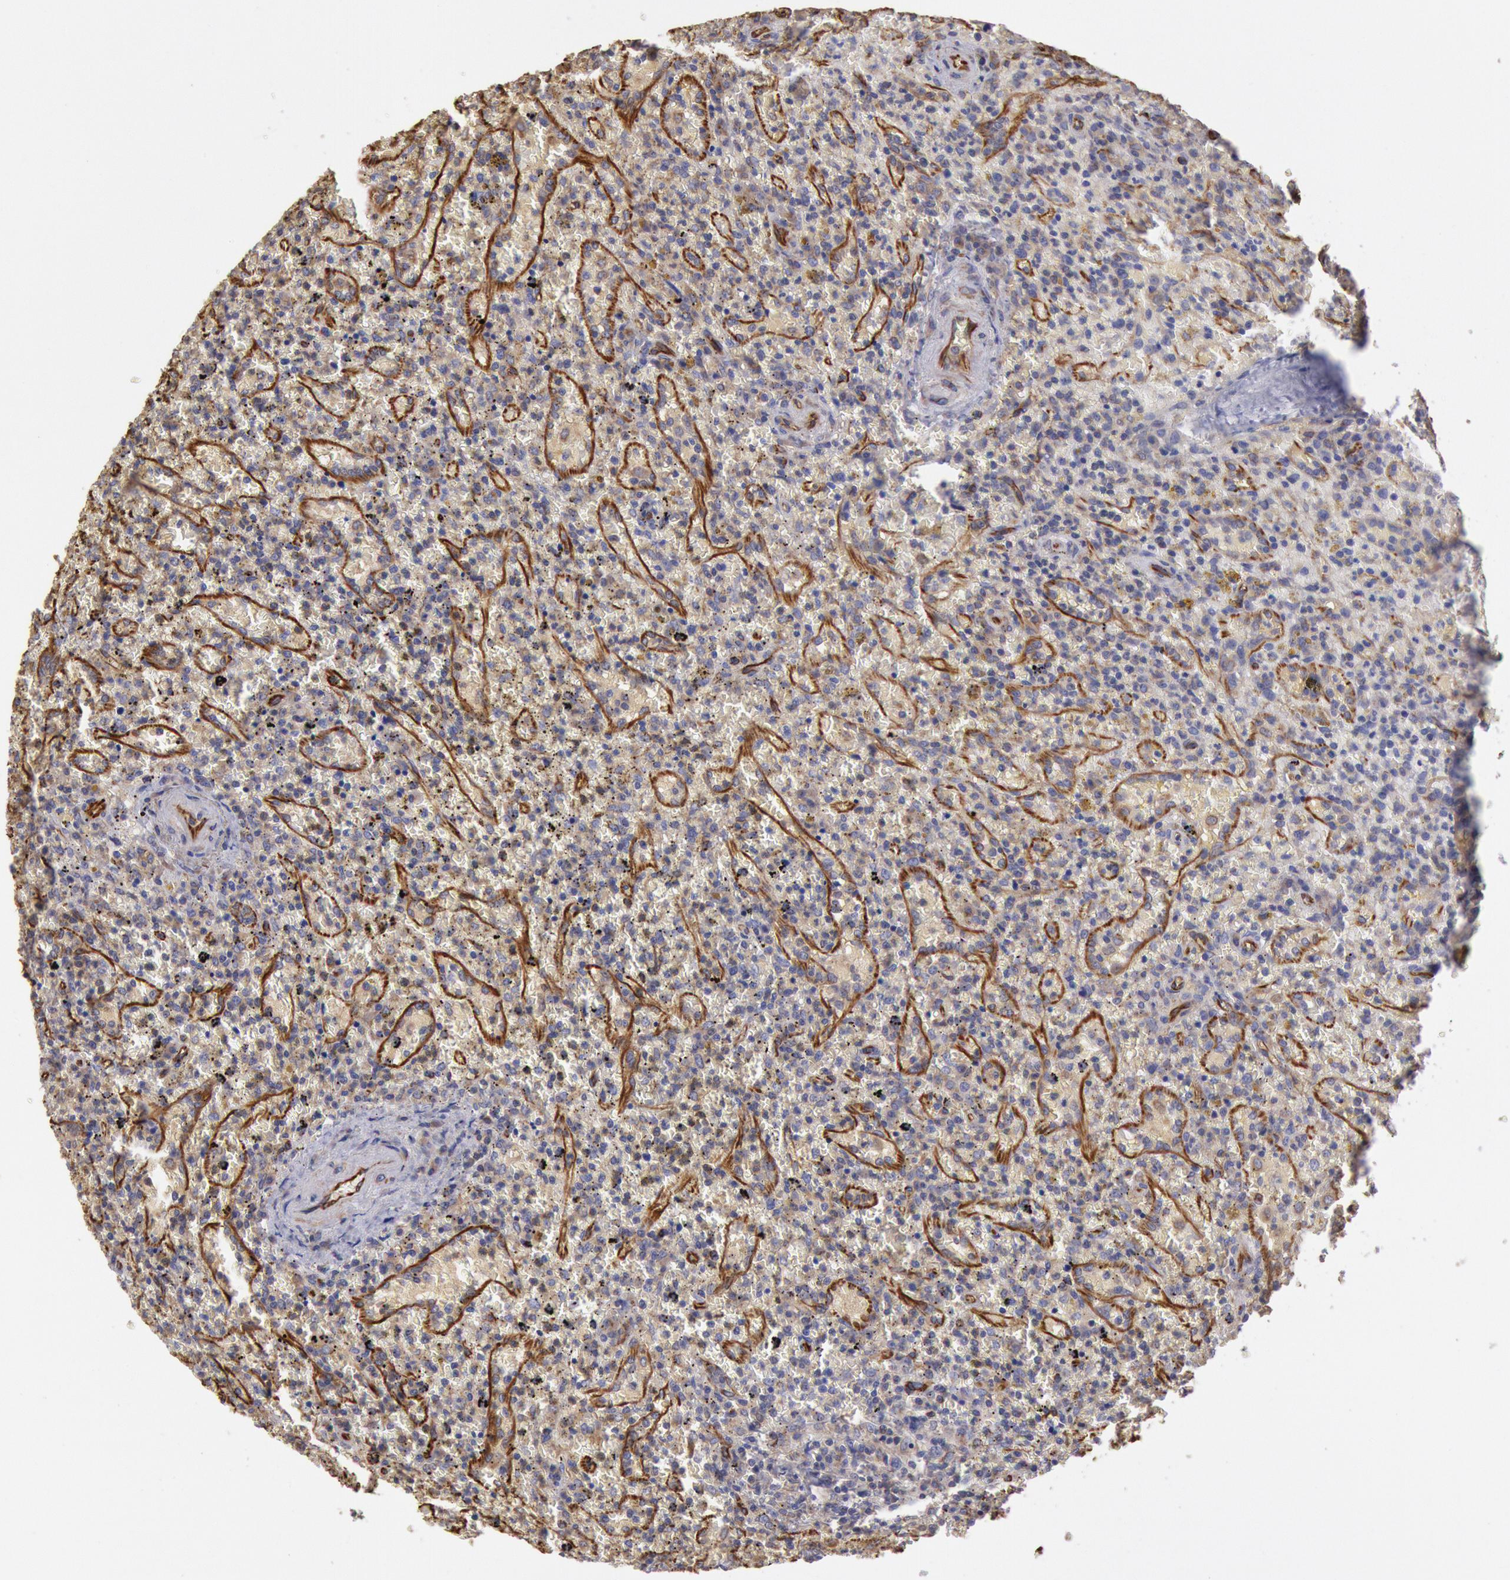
{"staining": {"intensity": "negative", "quantity": "none", "location": "none"}, "tissue": "lymphoma", "cell_type": "Tumor cells", "image_type": "cancer", "snomed": [{"axis": "morphology", "description": "Malignant lymphoma, non-Hodgkin's type, High grade"}, {"axis": "topography", "description": "Spleen"}, {"axis": "topography", "description": "Lymph node"}], "caption": "IHC histopathology image of neoplastic tissue: lymphoma stained with DAB shows no significant protein positivity in tumor cells.", "gene": "RNF139", "patient": {"sex": "female", "age": 70}}